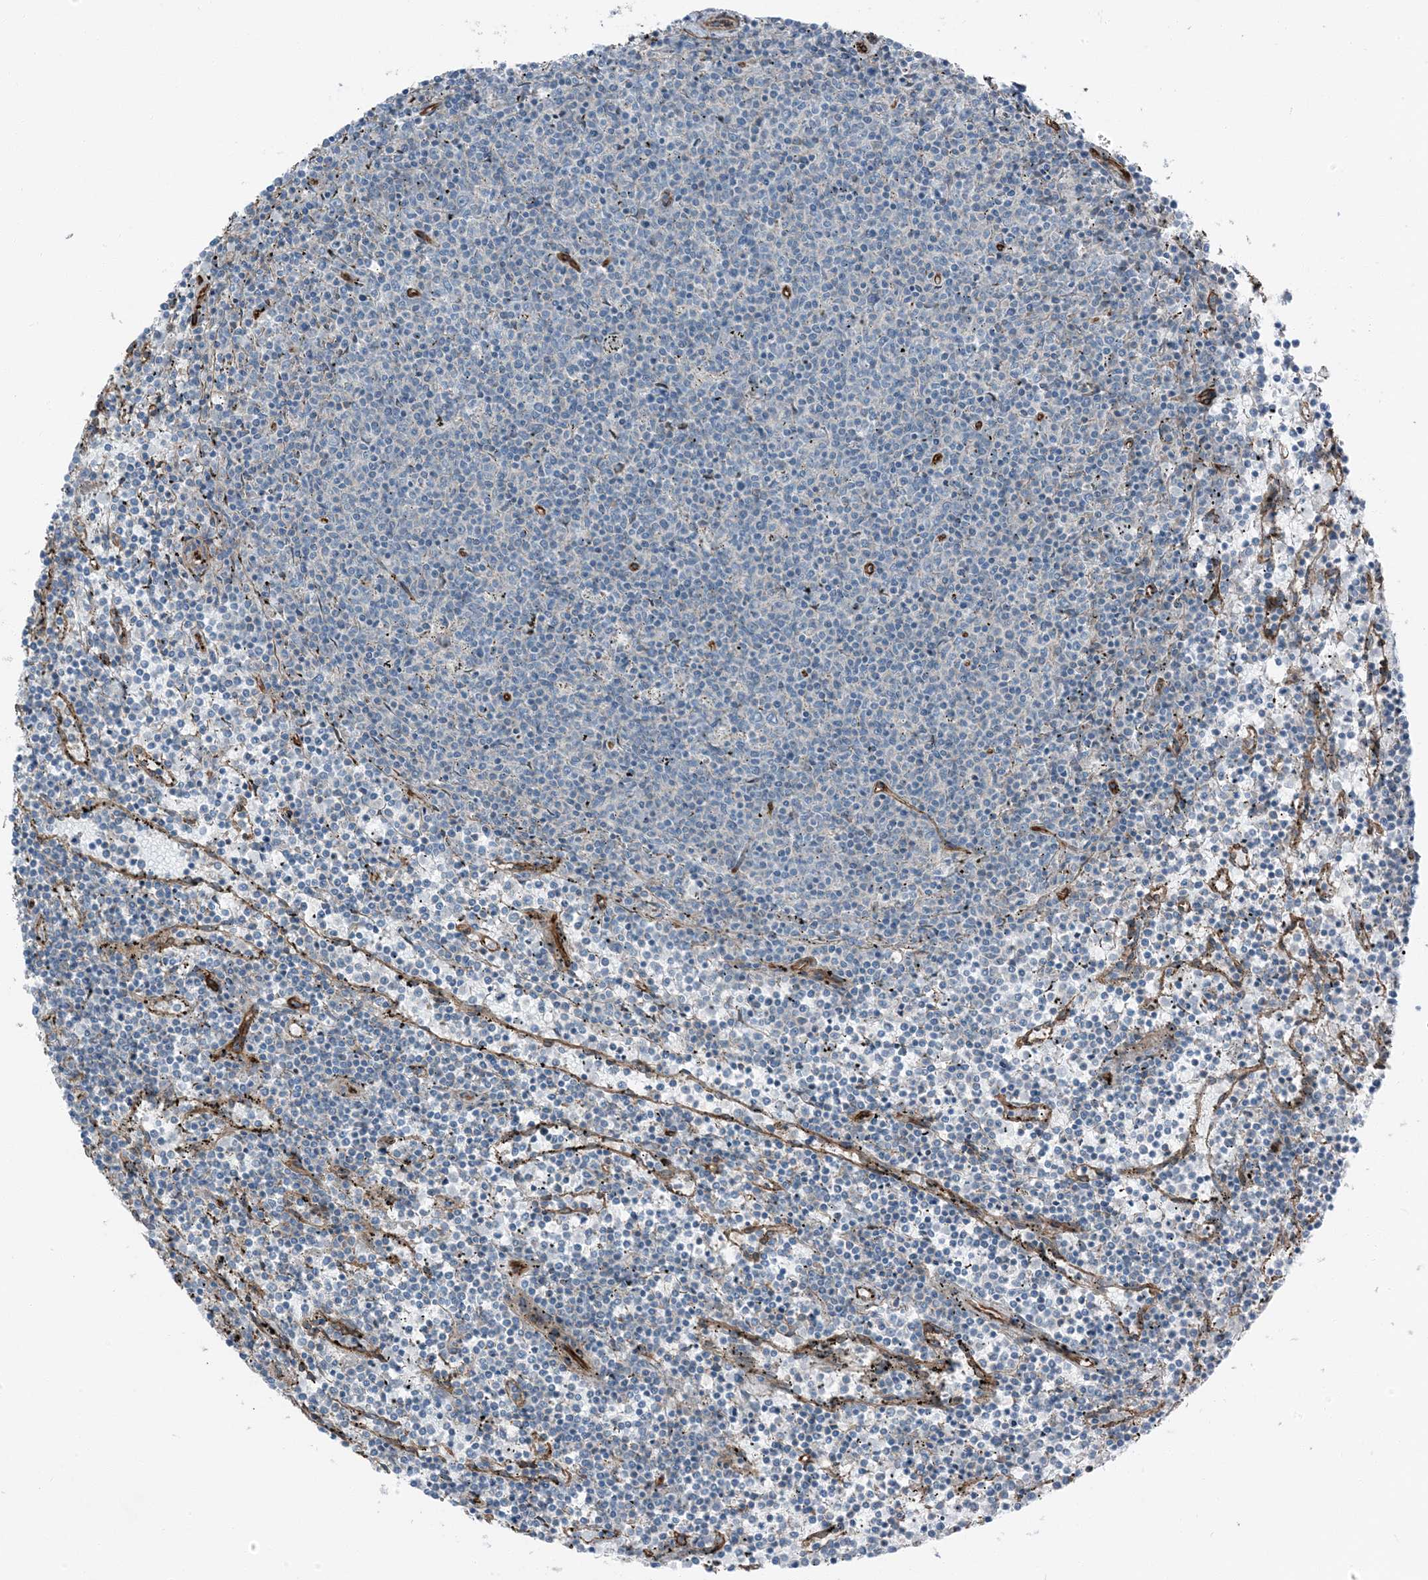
{"staining": {"intensity": "negative", "quantity": "none", "location": "none"}, "tissue": "lymphoma", "cell_type": "Tumor cells", "image_type": "cancer", "snomed": [{"axis": "morphology", "description": "Malignant lymphoma, non-Hodgkin's type, Low grade"}, {"axis": "topography", "description": "Spleen"}], "caption": "An immunohistochemistry (IHC) photomicrograph of lymphoma is shown. There is no staining in tumor cells of lymphoma.", "gene": "ZFP90", "patient": {"sex": "female", "age": 50}}